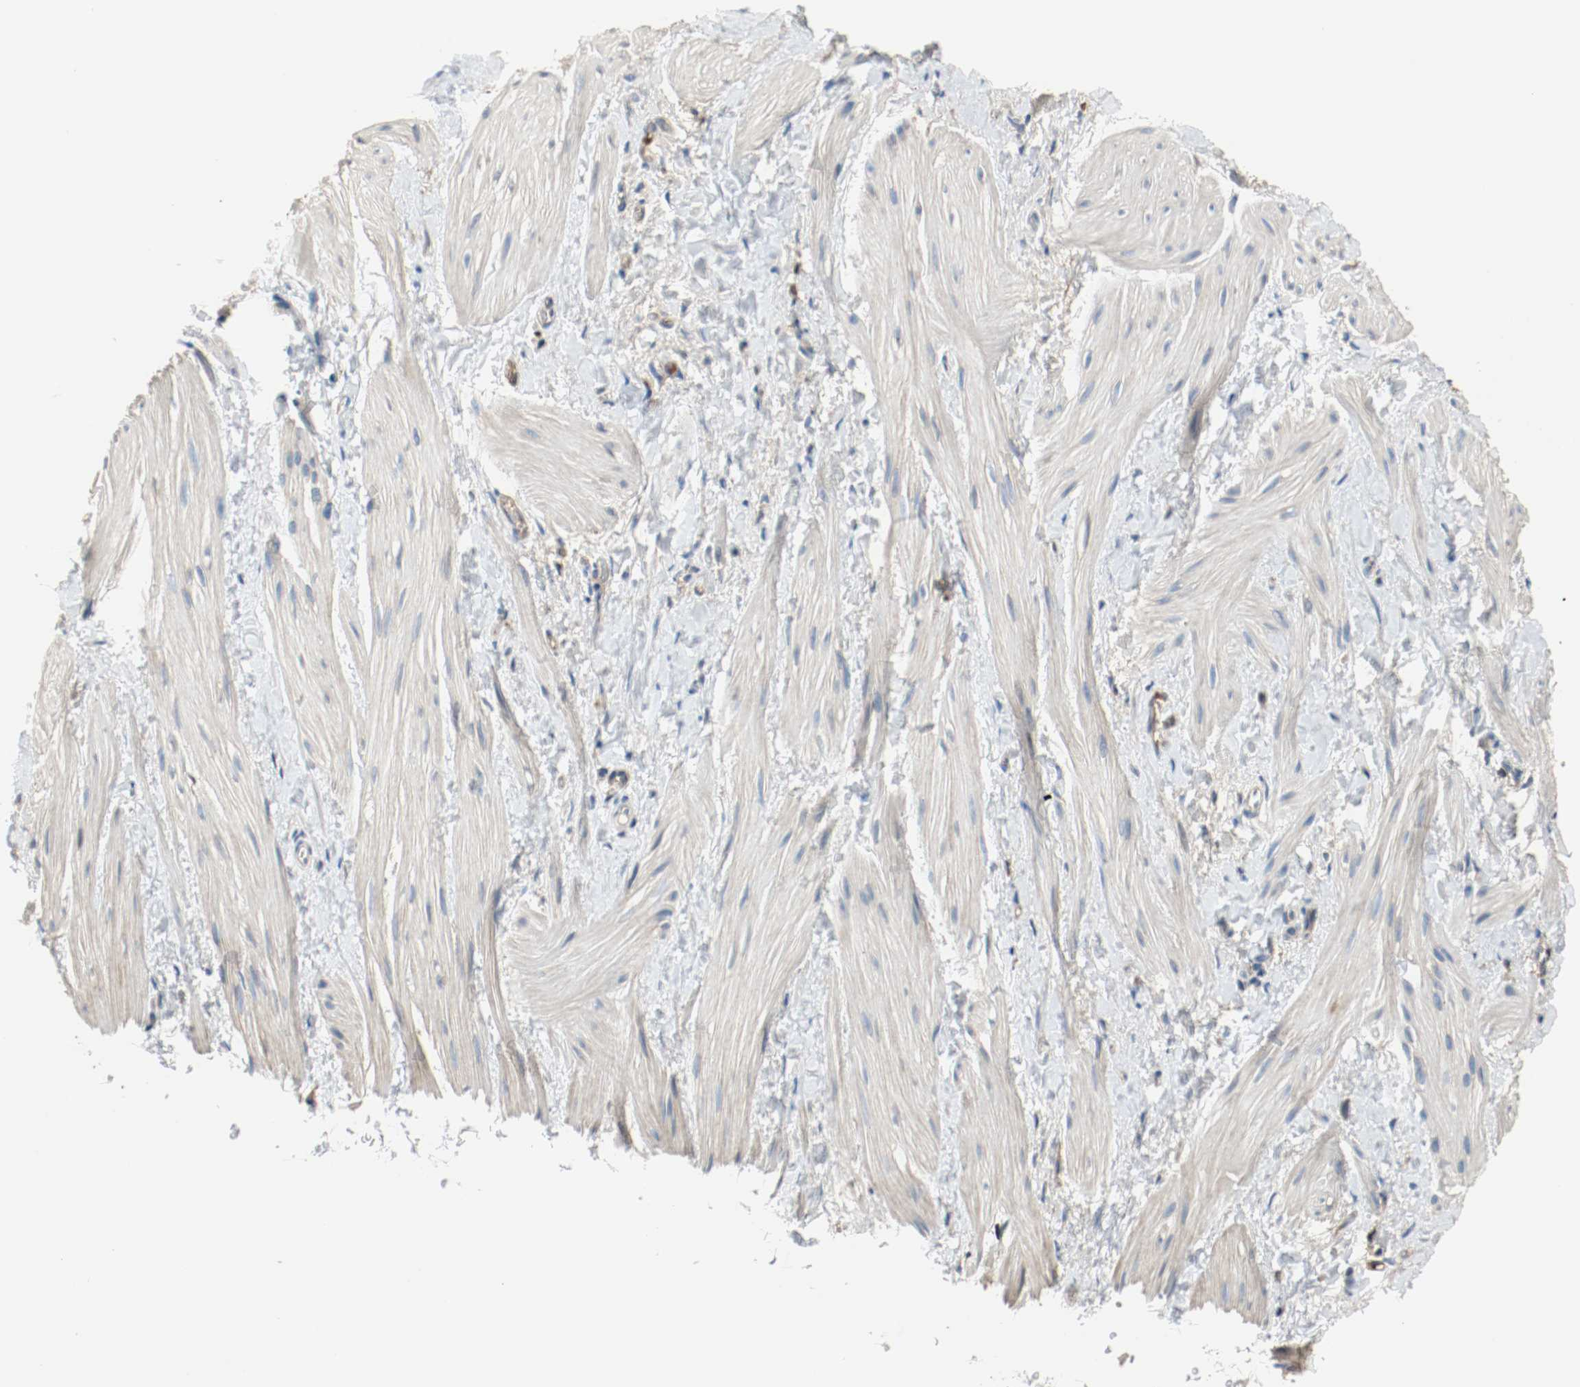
{"staining": {"intensity": "weak", "quantity": "25%-75%", "location": "cytoplasmic/membranous"}, "tissue": "smooth muscle", "cell_type": "Smooth muscle cells", "image_type": "normal", "snomed": [{"axis": "morphology", "description": "Normal tissue, NOS"}, {"axis": "topography", "description": "Smooth muscle"}], "caption": "High-power microscopy captured an IHC image of benign smooth muscle, revealing weak cytoplasmic/membranous positivity in approximately 25%-75% of smooth muscle cells.", "gene": "BLK", "patient": {"sex": "male", "age": 16}}